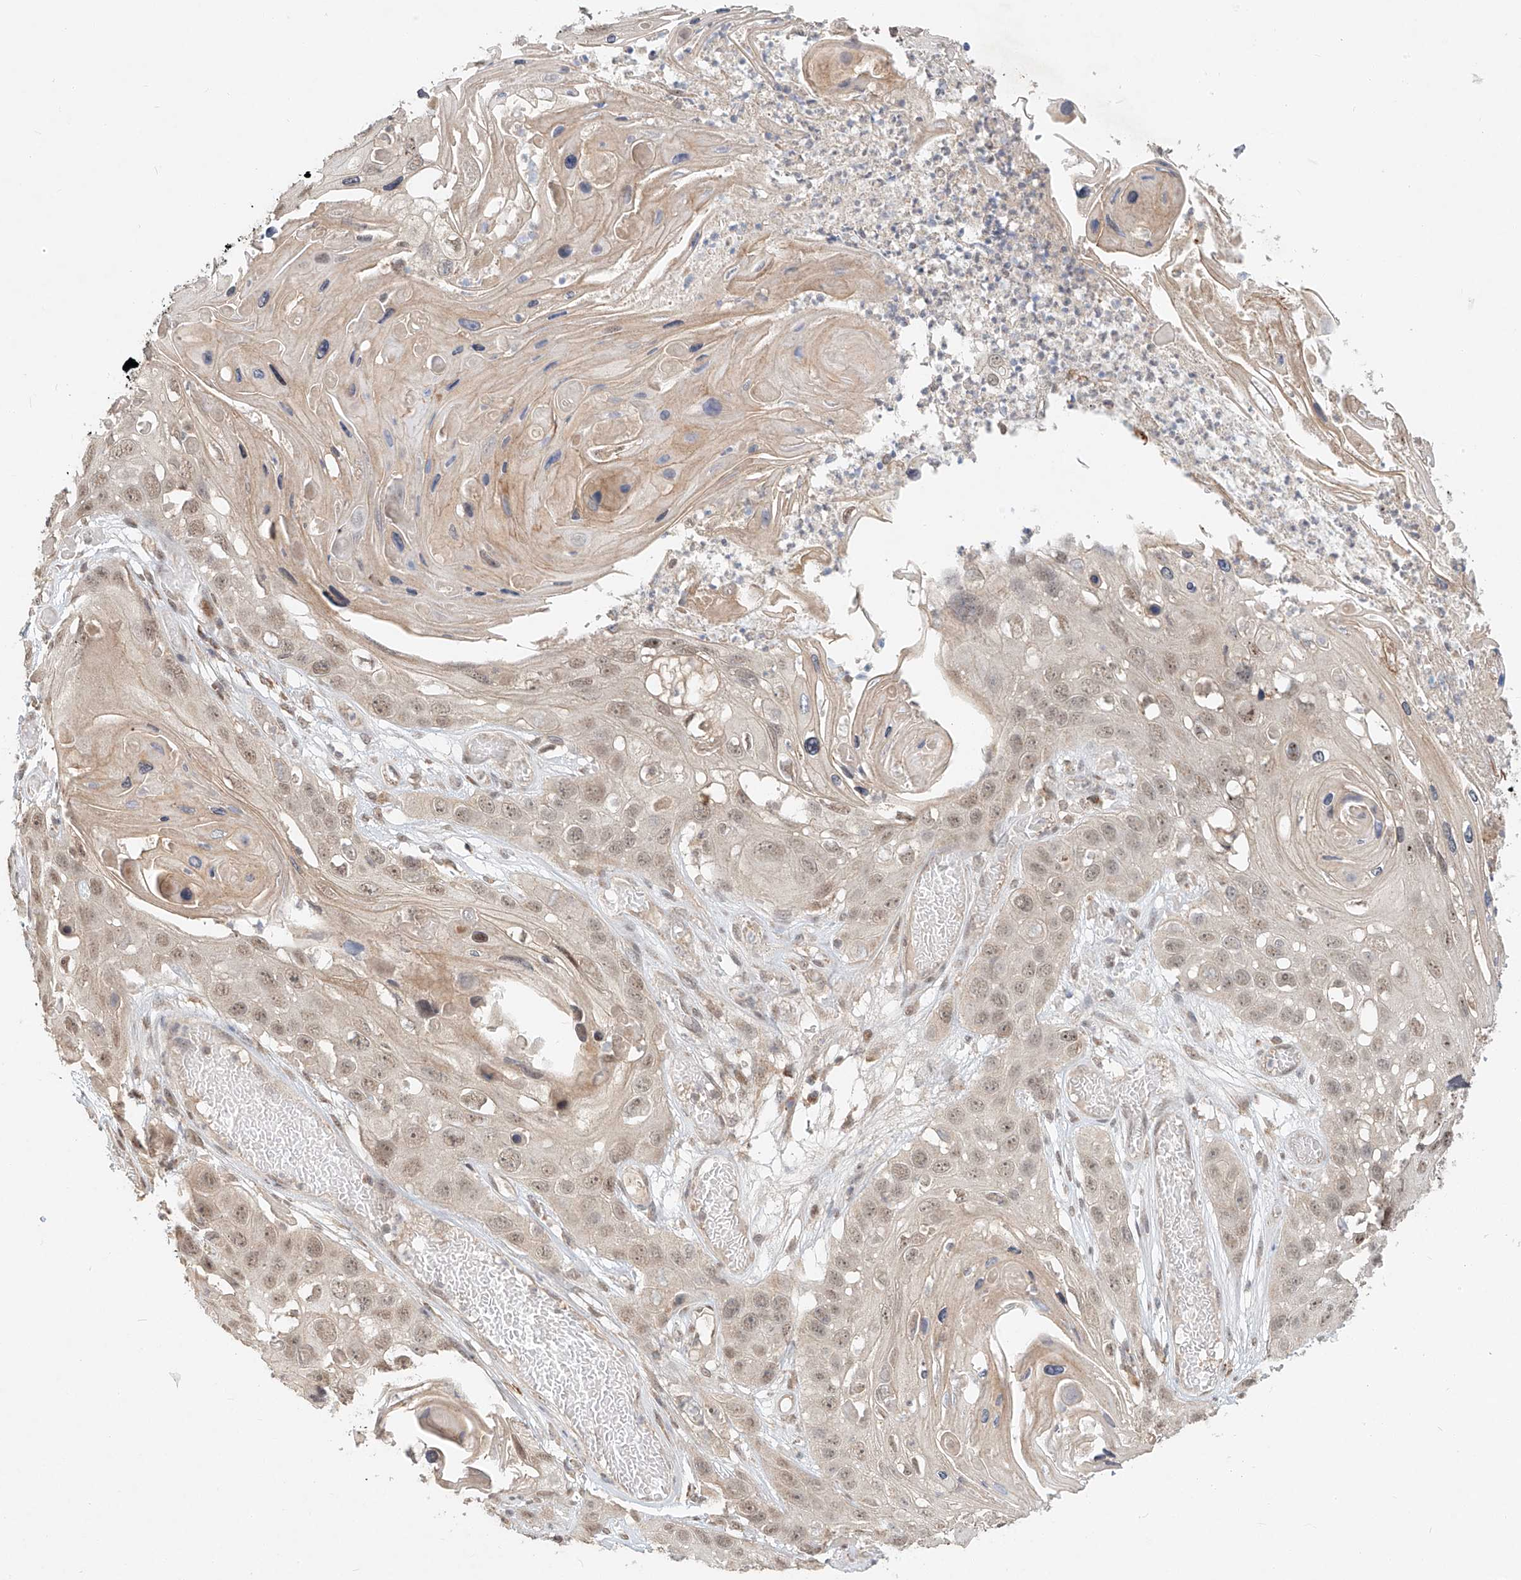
{"staining": {"intensity": "weak", "quantity": "25%-75%", "location": "nuclear"}, "tissue": "skin cancer", "cell_type": "Tumor cells", "image_type": "cancer", "snomed": [{"axis": "morphology", "description": "Squamous cell carcinoma, NOS"}, {"axis": "topography", "description": "Skin"}], "caption": "This micrograph exhibits skin cancer (squamous cell carcinoma) stained with IHC to label a protein in brown. The nuclear of tumor cells show weak positivity for the protein. Nuclei are counter-stained blue.", "gene": "SYTL3", "patient": {"sex": "male", "age": 55}}